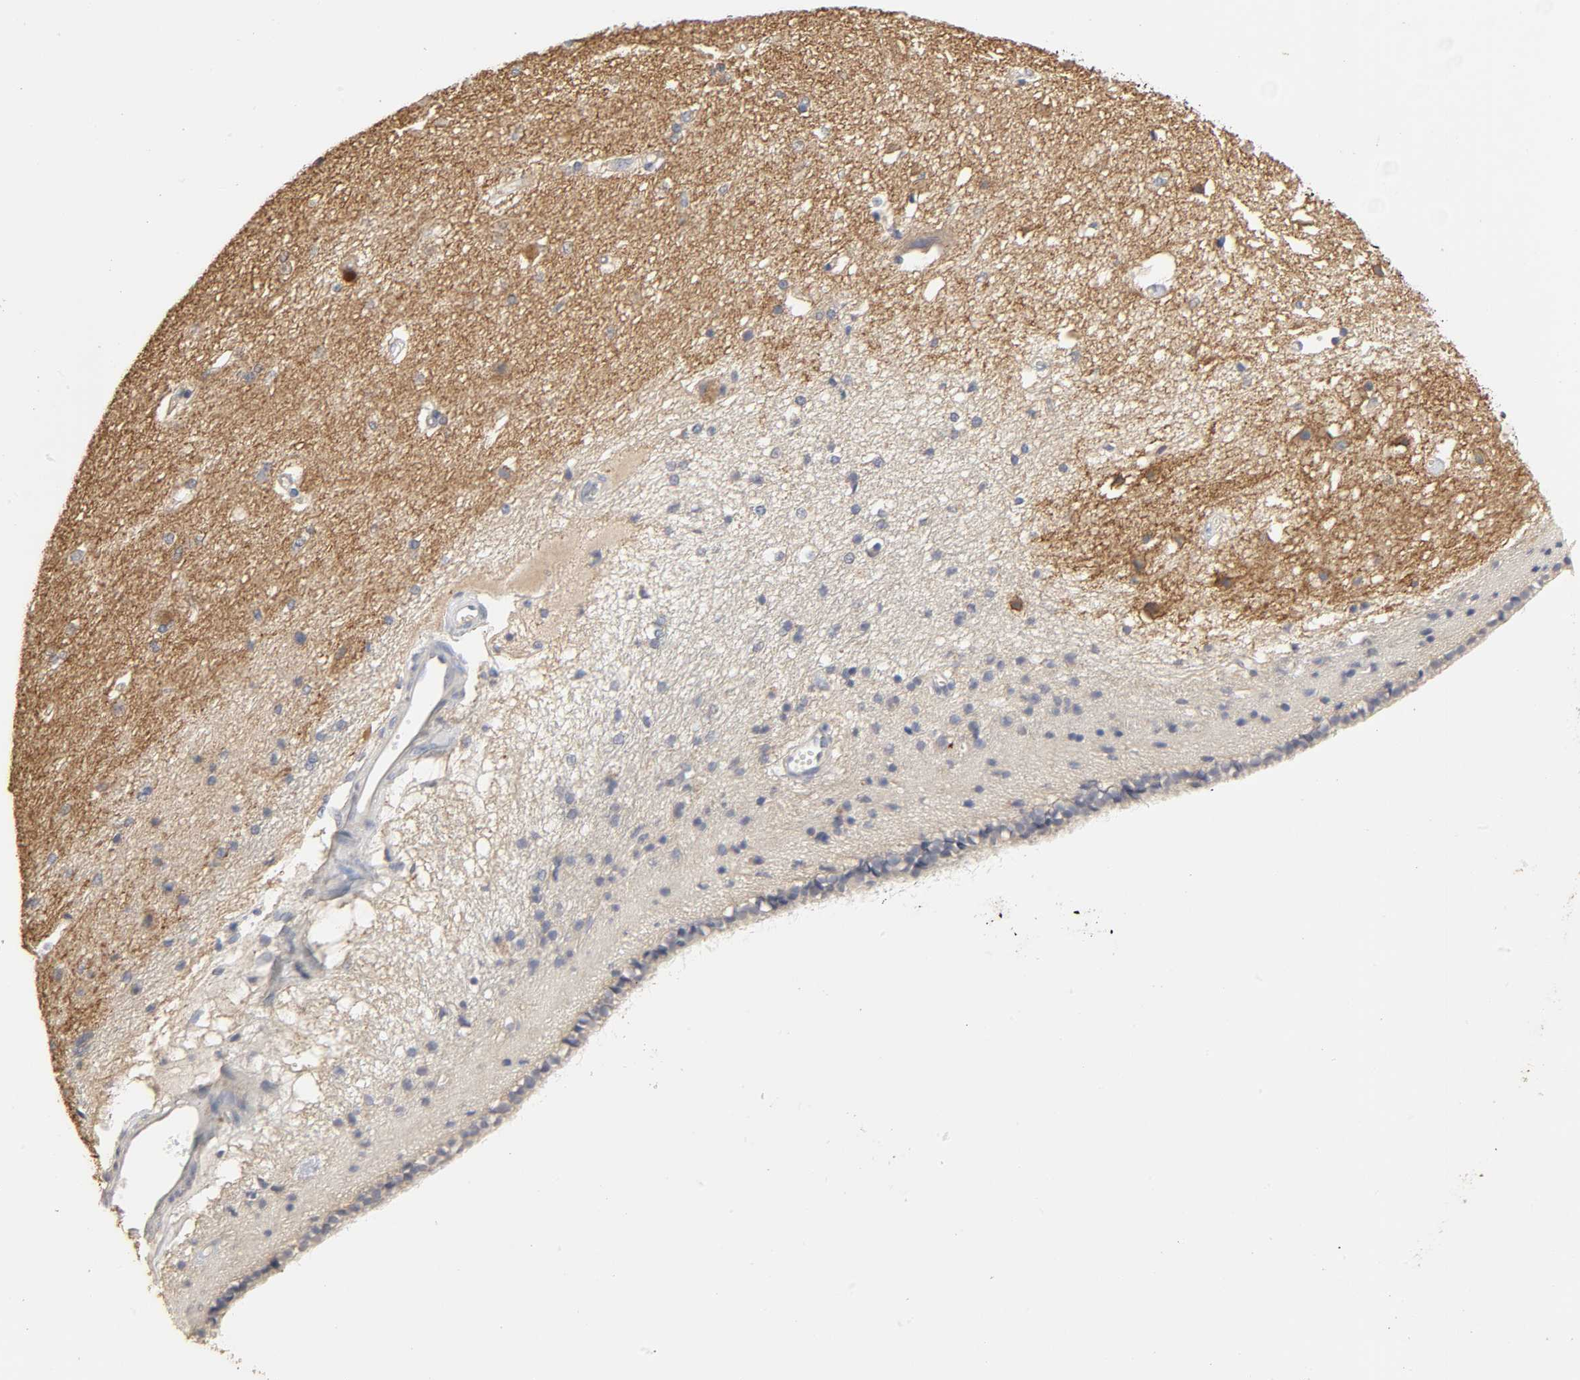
{"staining": {"intensity": "negative", "quantity": "none", "location": "none"}, "tissue": "caudate", "cell_type": "Glial cells", "image_type": "normal", "snomed": [{"axis": "morphology", "description": "Normal tissue, NOS"}, {"axis": "topography", "description": "Lateral ventricle wall"}], "caption": "The image reveals no staining of glial cells in normal caudate.", "gene": "SLC10A2", "patient": {"sex": "female", "age": 19}}